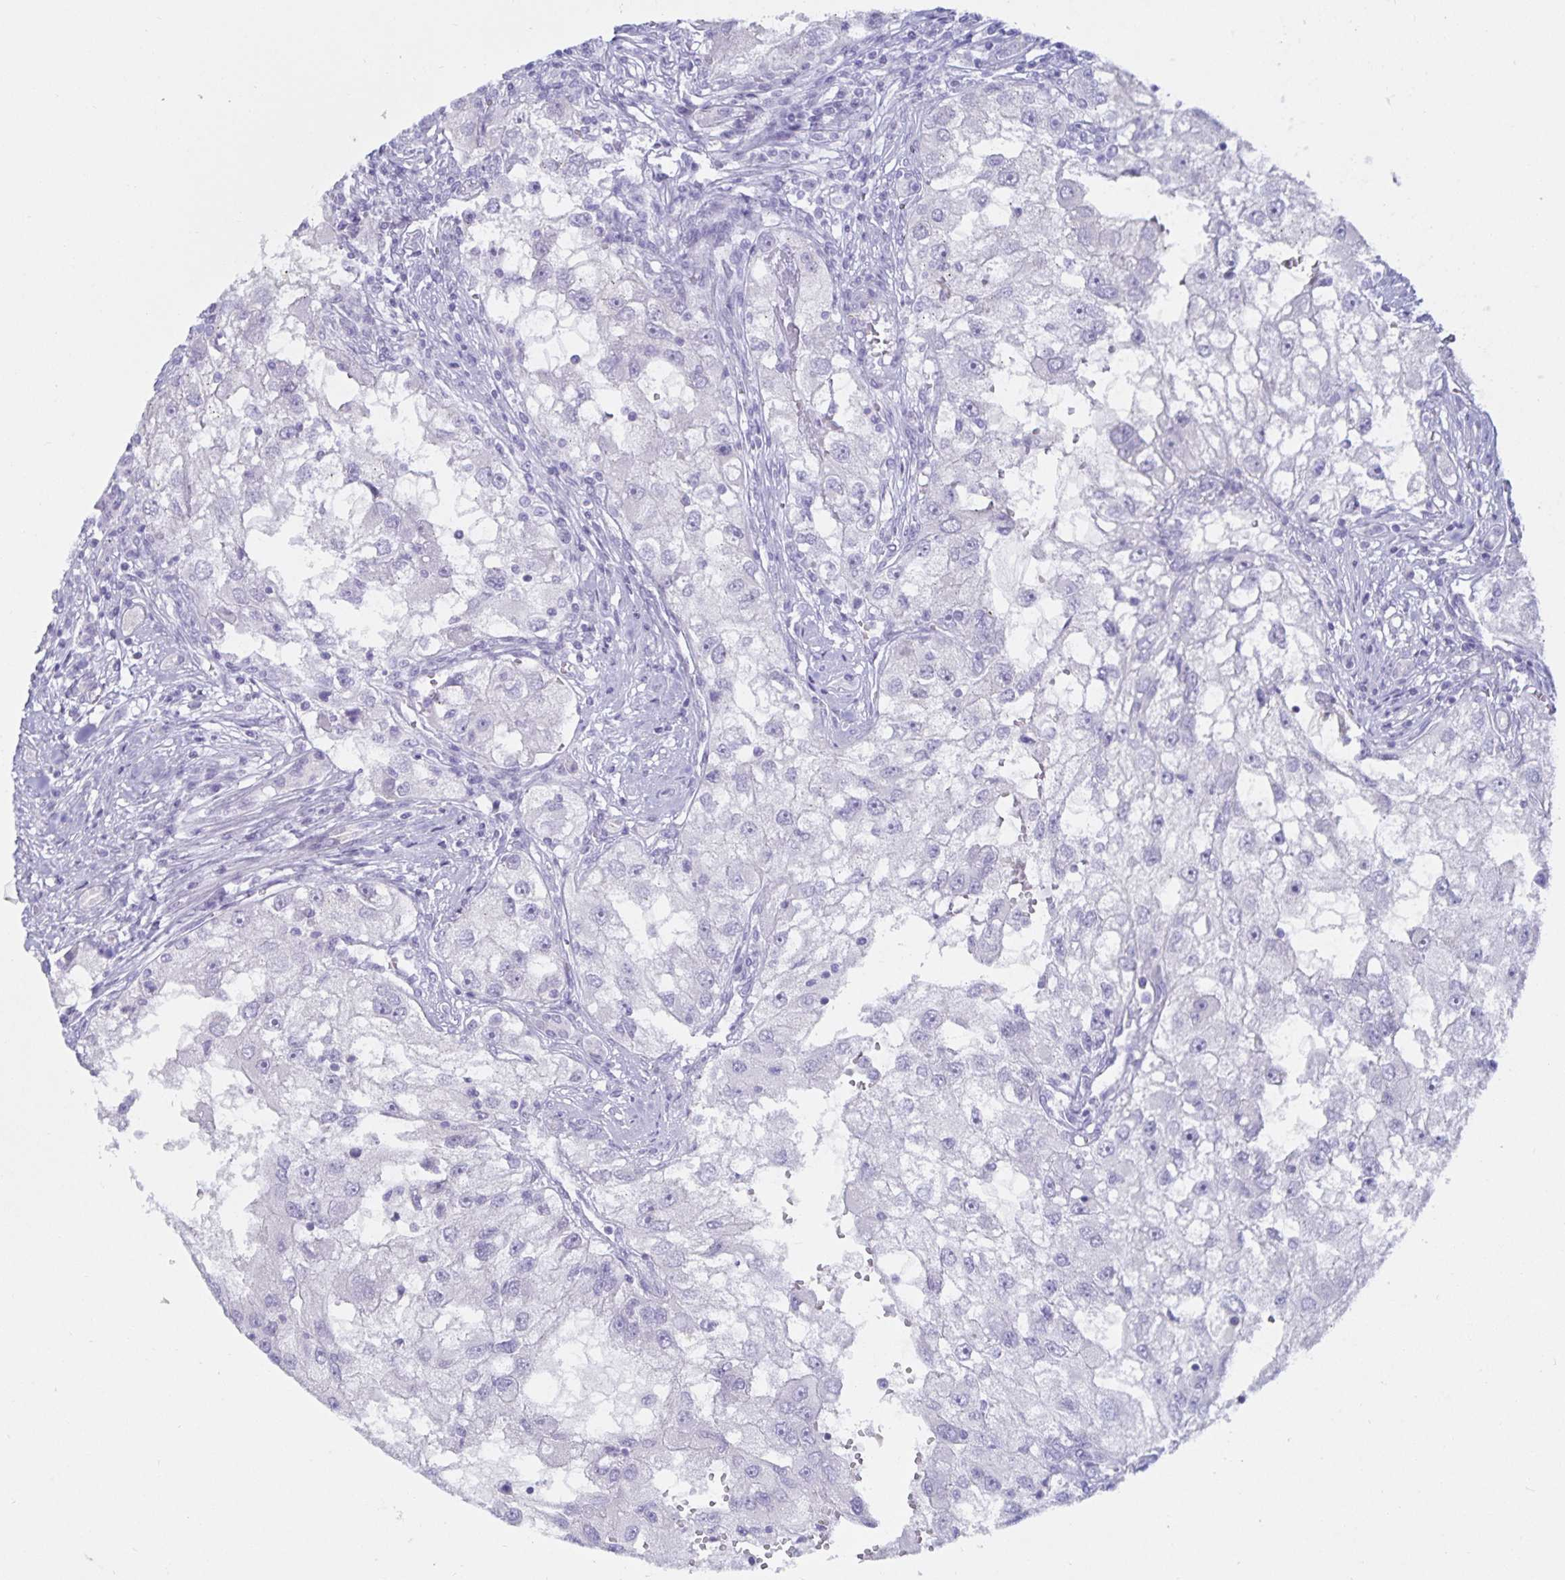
{"staining": {"intensity": "negative", "quantity": "none", "location": "none"}, "tissue": "renal cancer", "cell_type": "Tumor cells", "image_type": "cancer", "snomed": [{"axis": "morphology", "description": "Adenocarcinoma, NOS"}, {"axis": "topography", "description": "Kidney"}], "caption": "Immunohistochemical staining of renal cancer (adenocarcinoma) shows no significant staining in tumor cells.", "gene": "MON2", "patient": {"sex": "male", "age": 63}}